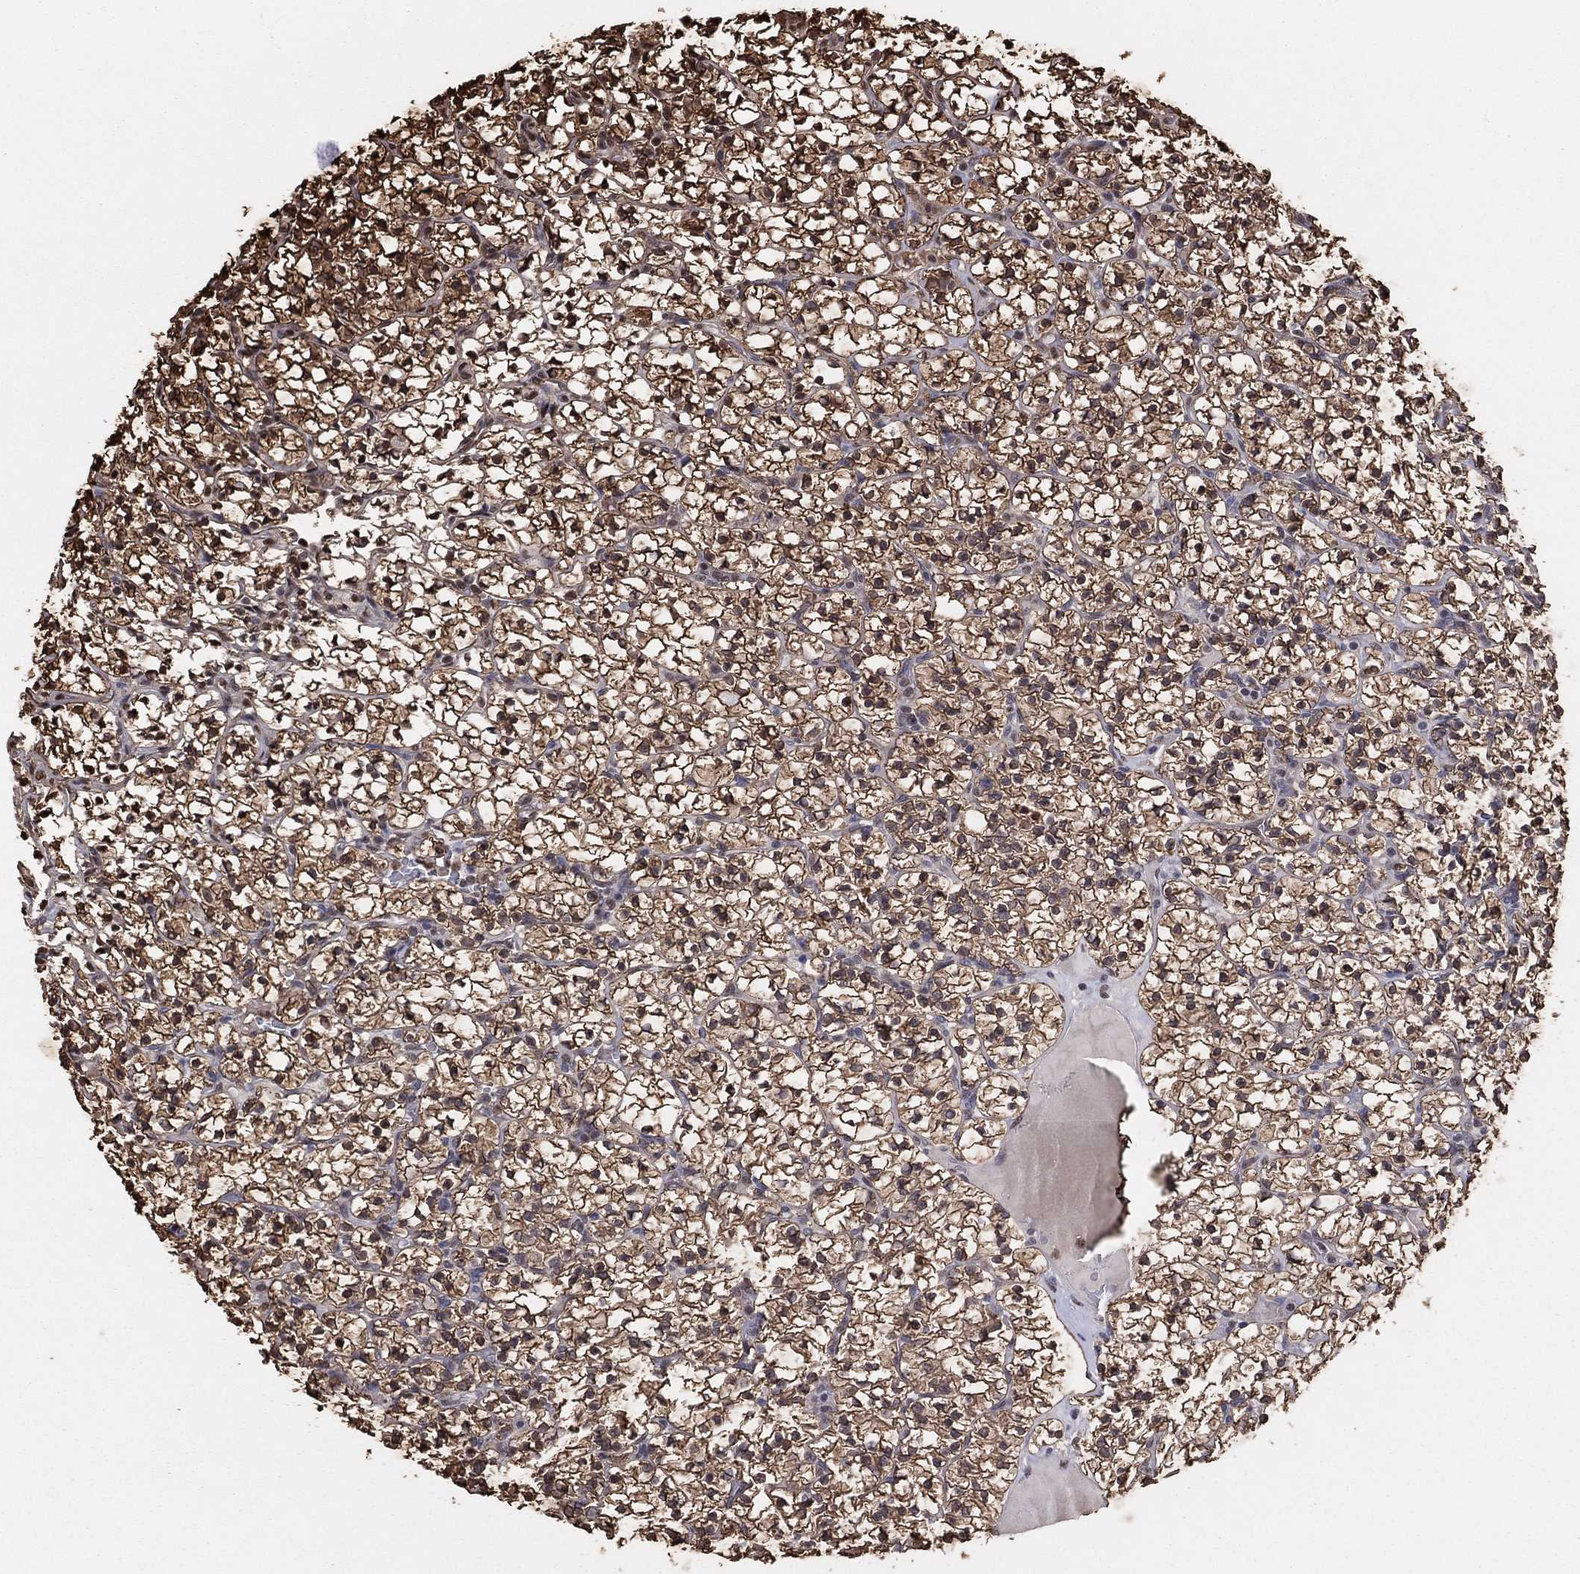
{"staining": {"intensity": "strong", "quantity": ">75%", "location": "cytoplasmic/membranous,nuclear"}, "tissue": "renal cancer", "cell_type": "Tumor cells", "image_type": "cancer", "snomed": [{"axis": "morphology", "description": "Adenocarcinoma, NOS"}, {"axis": "topography", "description": "Kidney"}], "caption": "Human renal adenocarcinoma stained with a protein marker exhibits strong staining in tumor cells.", "gene": "GAPDH", "patient": {"sex": "female", "age": 89}}